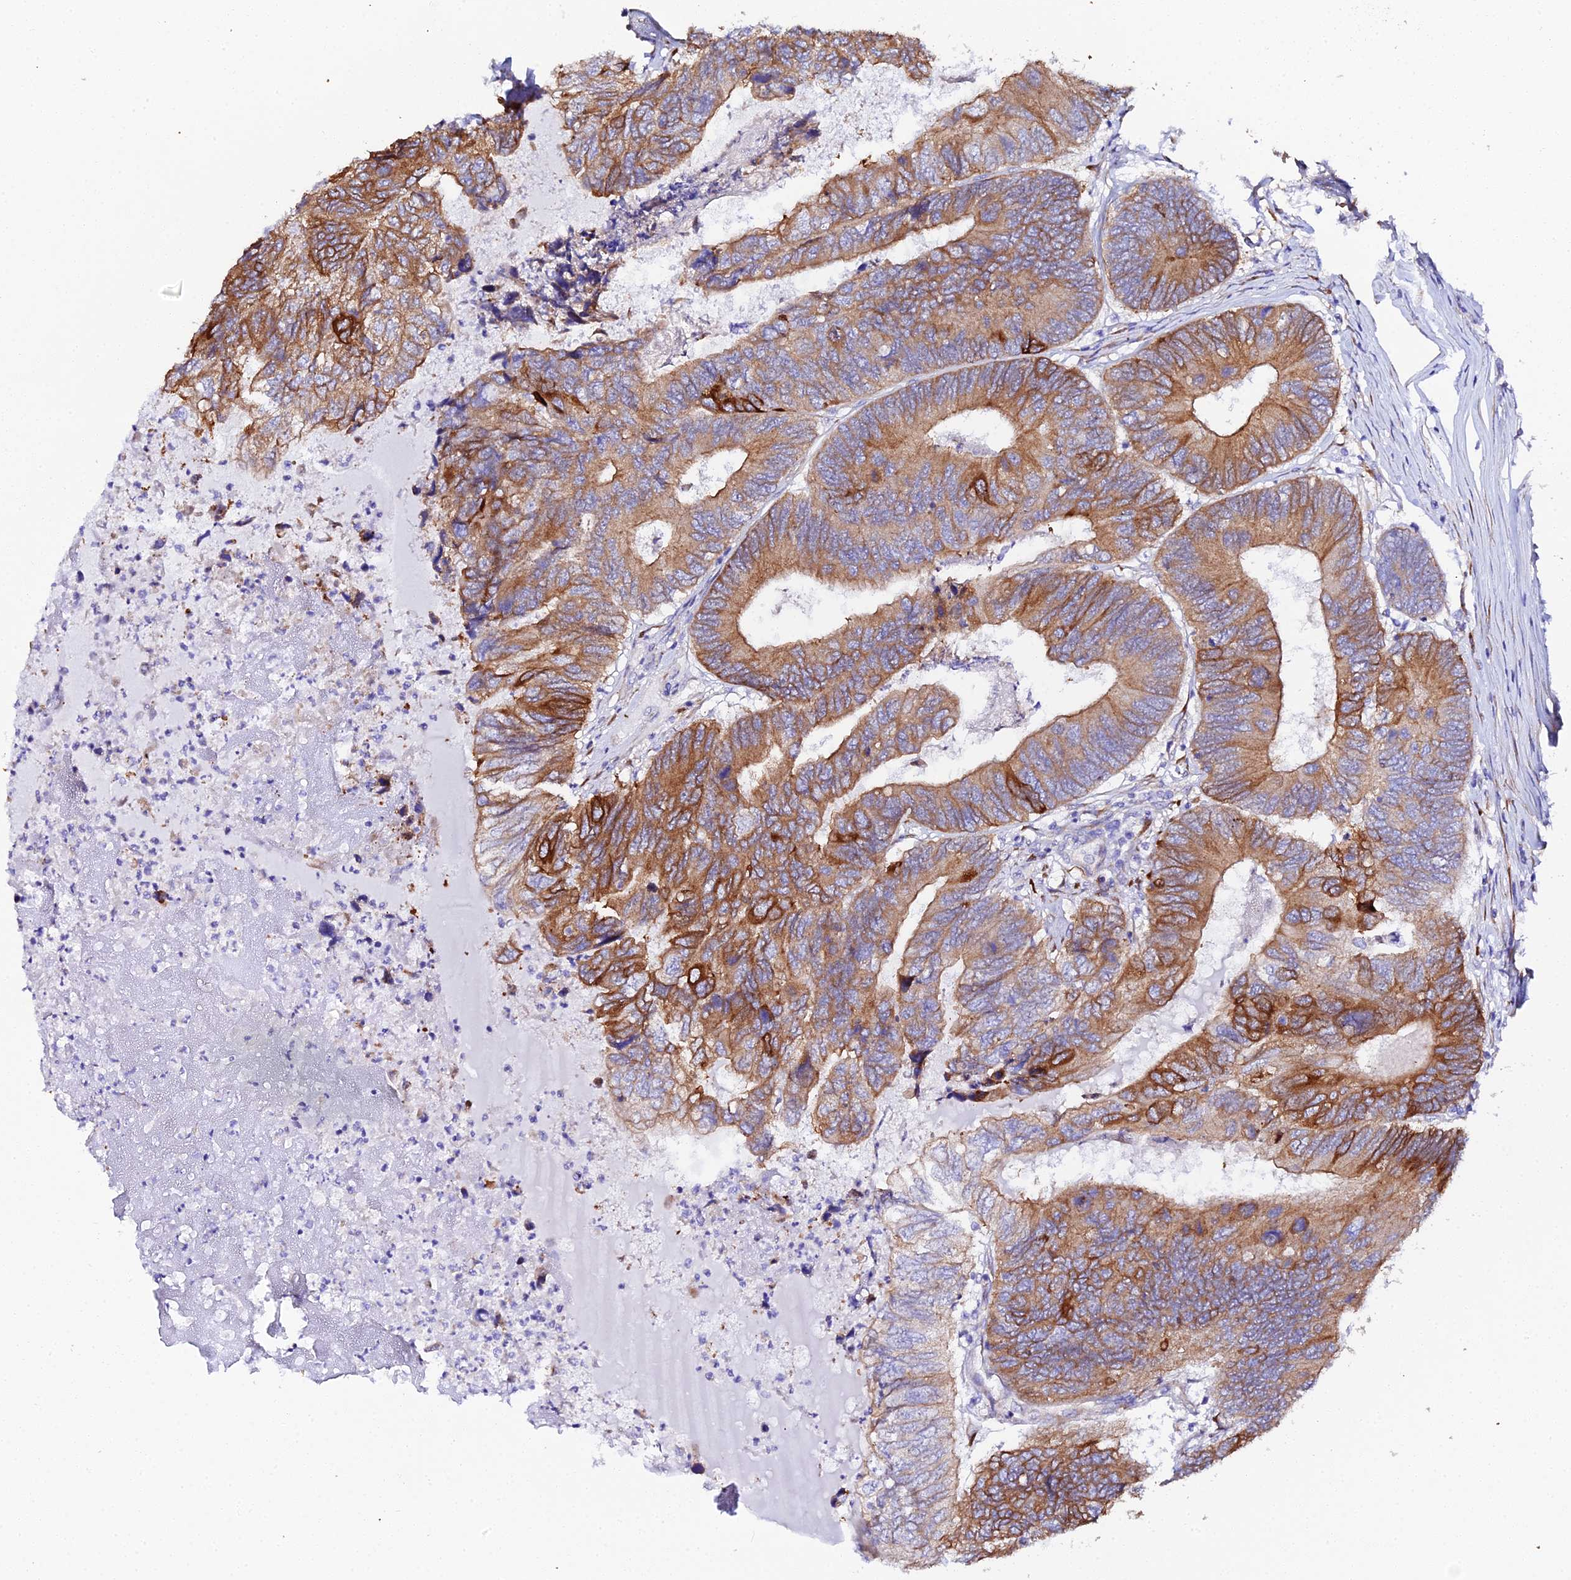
{"staining": {"intensity": "strong", "quantity": ">75%", "location": "cytoplasmic/membranous"}, "tissue": "colorectal cancer", "cell_type": "Tumor cells", "image_type": "cancer", "snomed": [{"axis": "morphology", "description": "Adenocarcinoma, NOS"}, {"axis": "topography", "description": "Colon"}], "caption": "A brown stain shows strong cytoplasmic/membranous staining of a protein in adenocarcinoma (colorectal) tumor cells. The staining was performed using DAB to visualize the protein expression in brown, while the nuclei were stained in blue with hematoxylin (Magnification: 20x).", "gene": "CFAP45", "patient": {"sex": "female", "age": 67}}